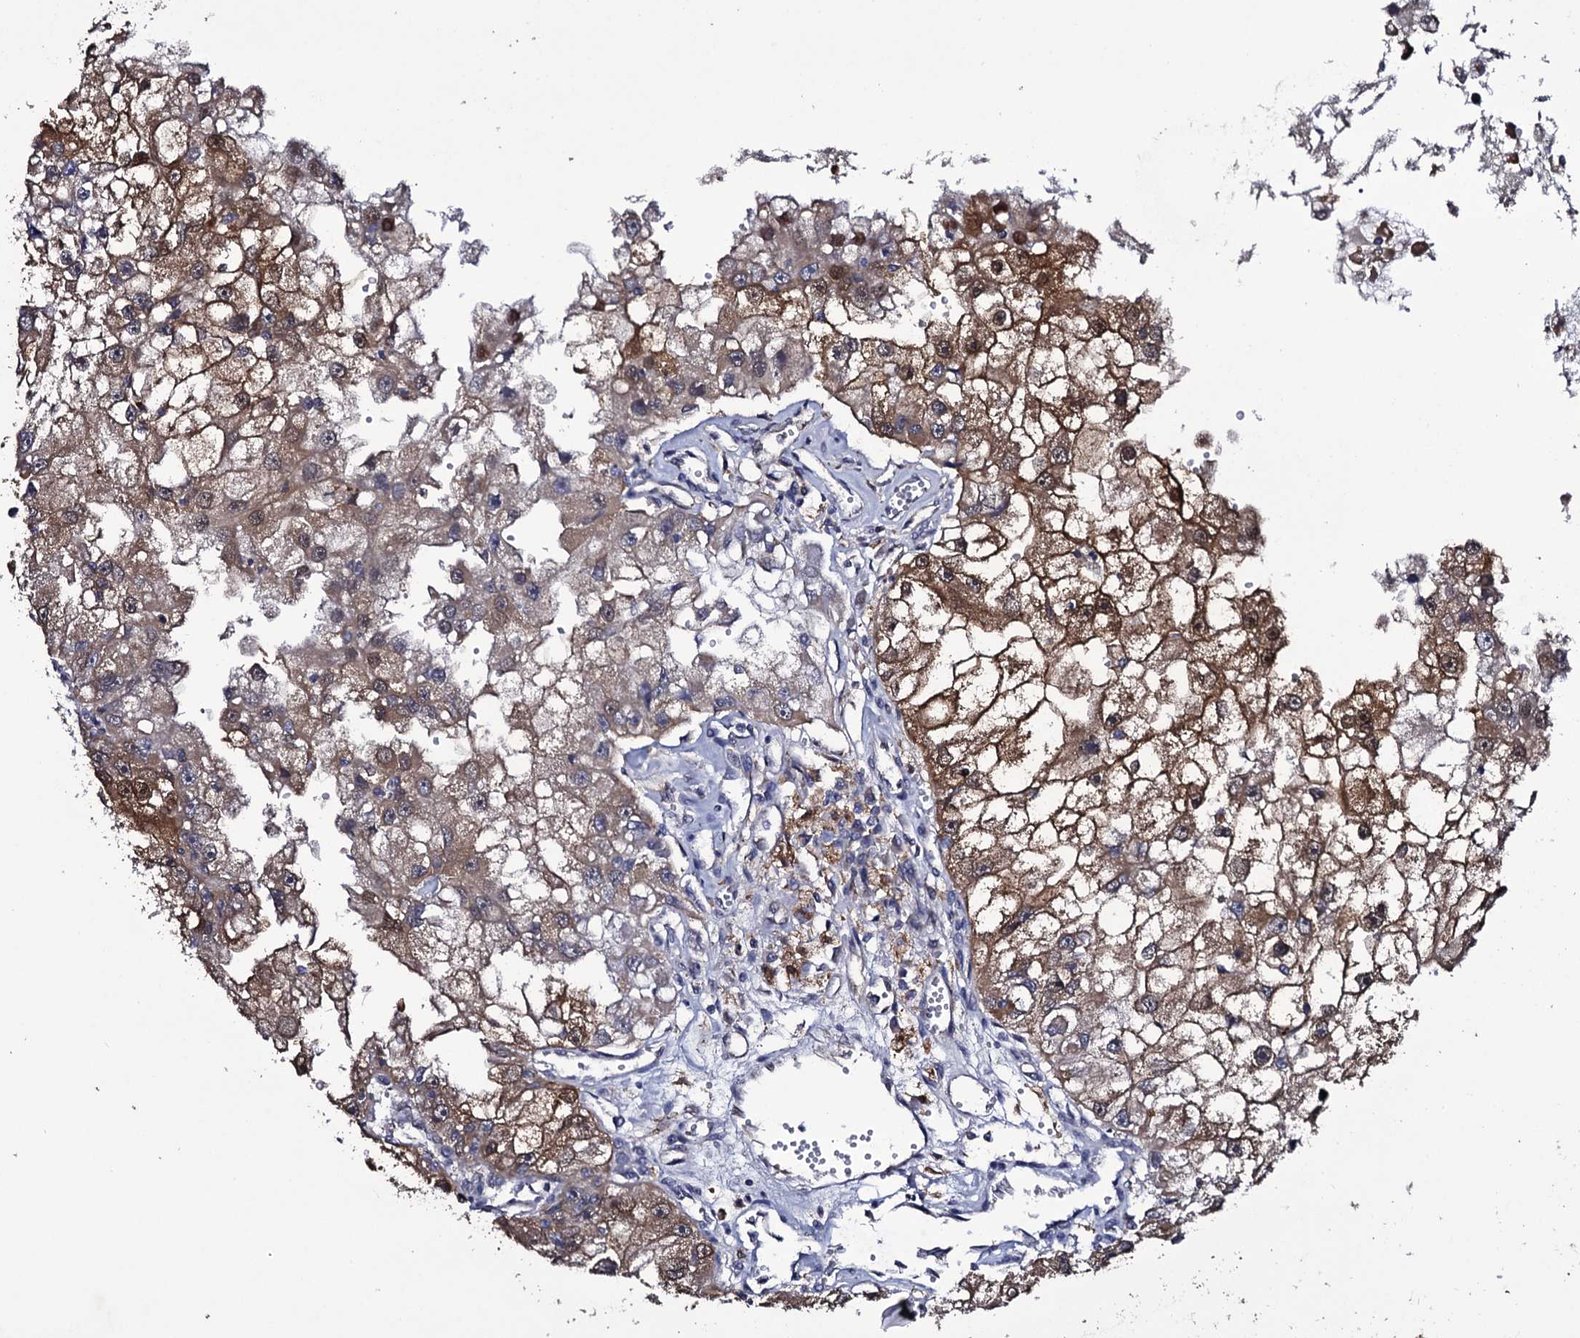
{"staining": {"intensity": "moderate", "quantity": "25%-75%", "location": "cytoplasmic/membranous"}, "tissue": "renal cancer", "cell_type": "Tumor cells", "image_type": "cancer", "snomed": [{"axis": "morphology", "description": "Adenocarcinoma, NOS"}, {"axis": "topography", "description": "Kidney"}], "caption": "Human renal cancer stained with a brown dye exhibits moderate cytoplasmic/membranous positive expression in about 25%-75% of tumor cells.", "gene": "CRYL1", "patient": {"sex": "male", "age": 63}}